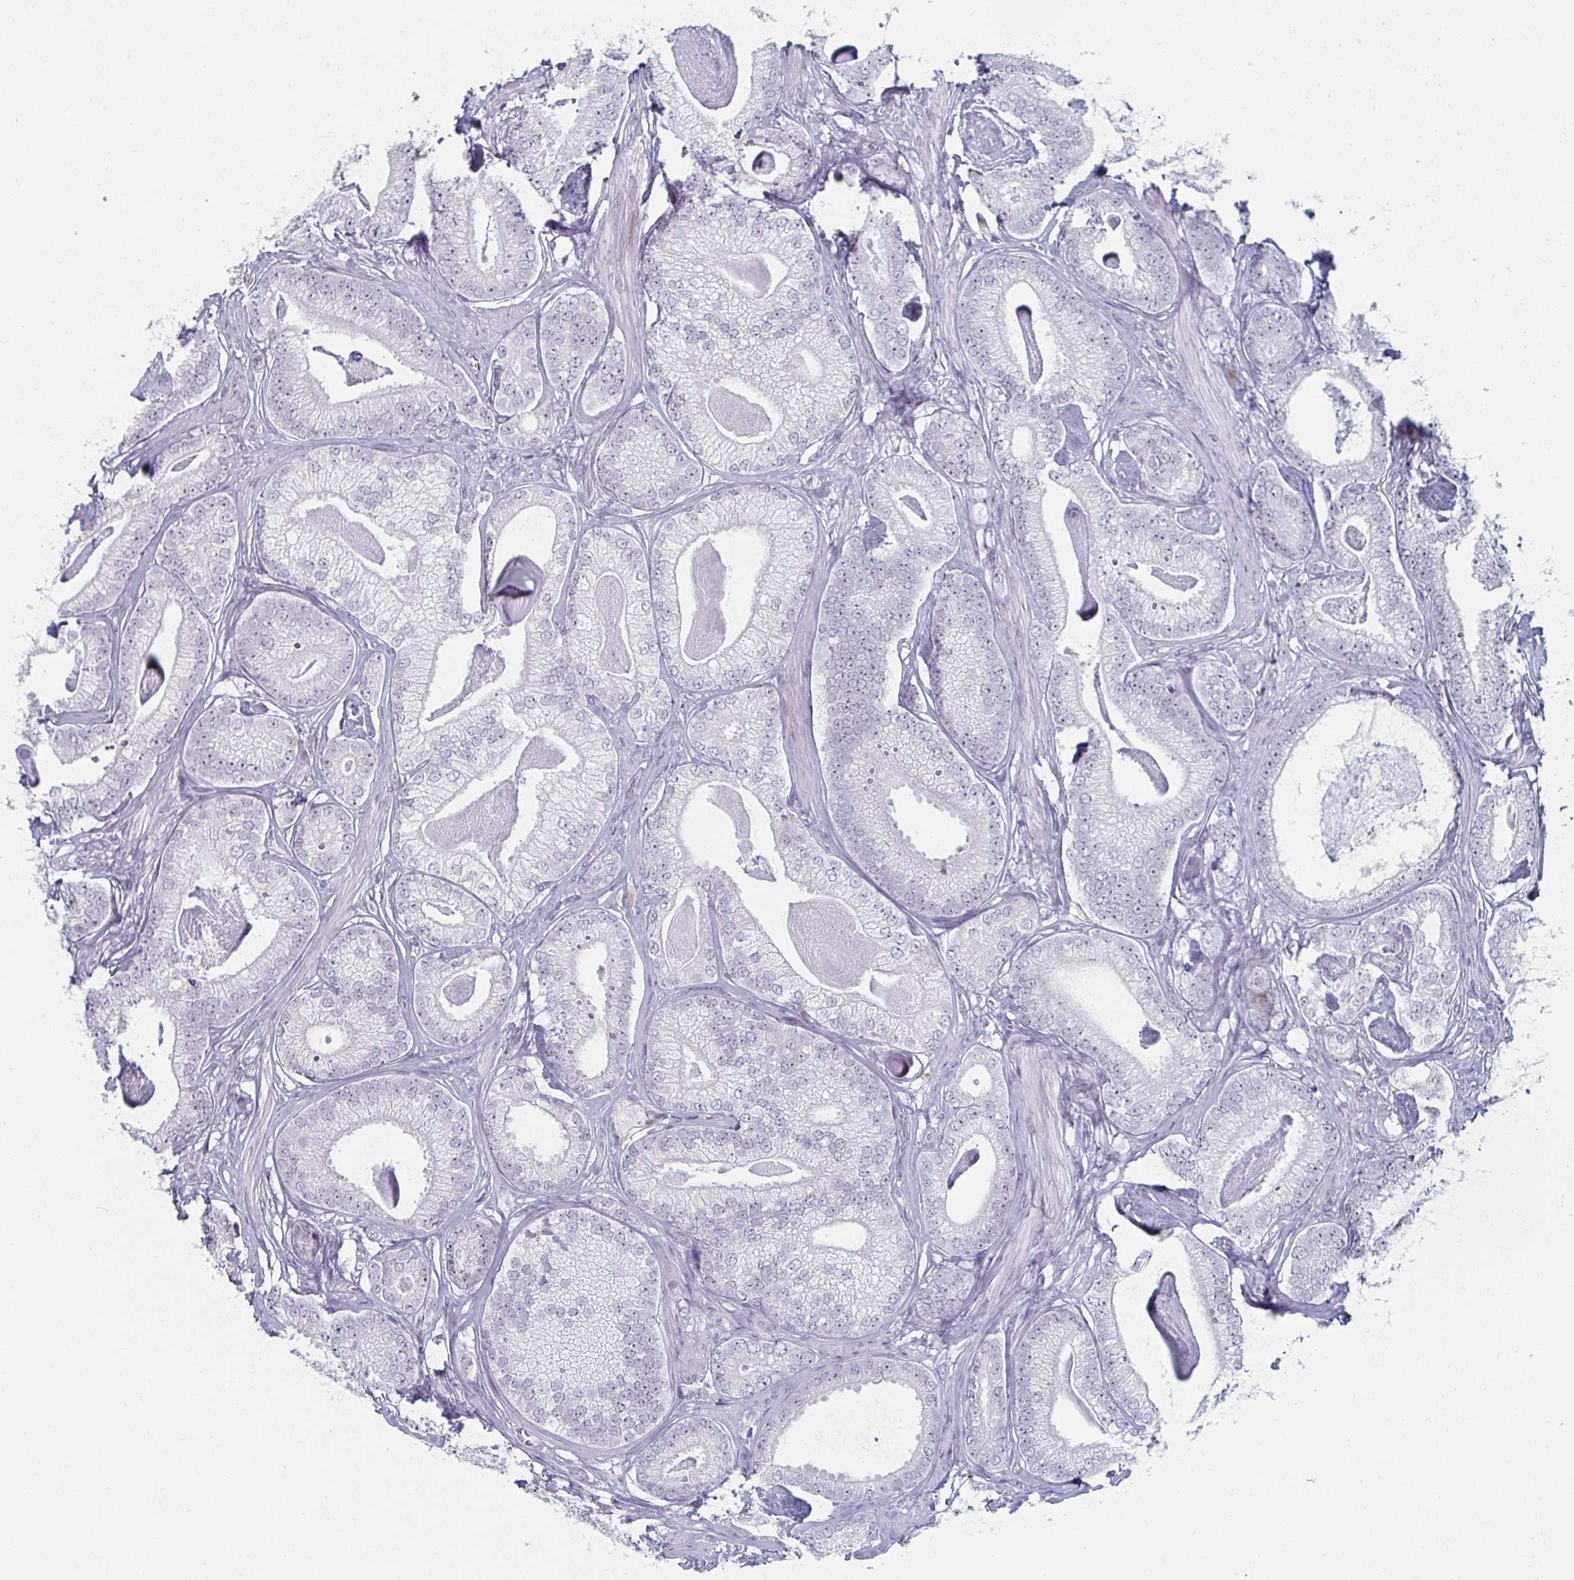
{"staining": {"intensity": "weak", "quantity": "25%-75%", "location": "nuclear"}, "tissue": "prostate cancer", "cell_type": "Tumor cells", "image_type": "cancer", "snomed": [{"axis": "morphology", "description": "Adenocarcinoma, Low grade"}, {"axis": "topography", "description": "Prostate"}], "caption": "A brown stain highlights weak nuclear staining of a protein in prostate low-grade adenocarcinoma tumor cells.", "gene": "NR1H2", "patient": {"sex": "male", "age": 63}}